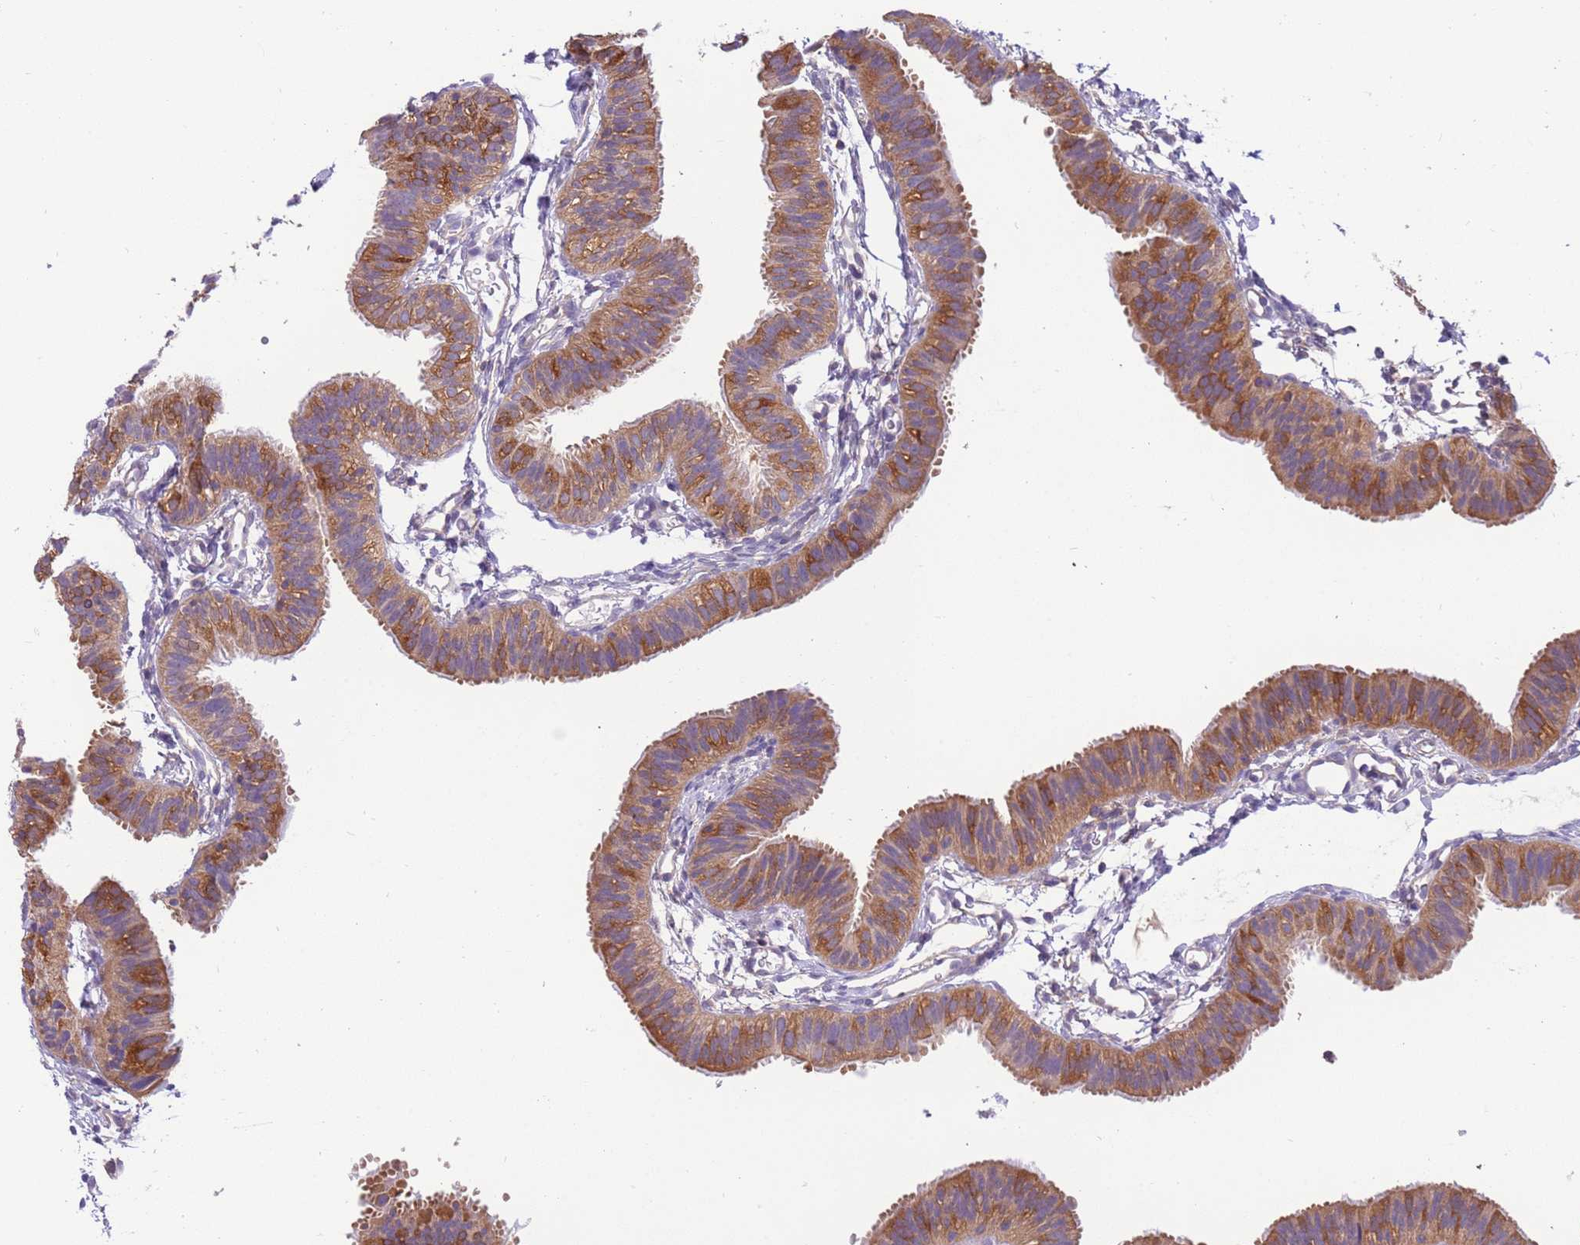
{"staining": {"intensity": "strong", "quantity": ">75%", "location": "cytoplasmic/membranous"}, "tissue": "fallopian tube", "cell_type": "Glandular cells", "image_type": "normal", "snomed": [{"axis": "morphology", "description": "Normal tissue, NOS"}, {"axis": "topography", "description": "Fallopian tube"}], "caption": "DAB (3,3'-diaminobenzidine) immunohistochemical staining of normal human fallopian tube demonstrates strong cytoplasmic/membranous protein staining in approximately >75% of glandular cells.", "gene": "STIP1", "patient": {"sex": "female", "age": 35}}